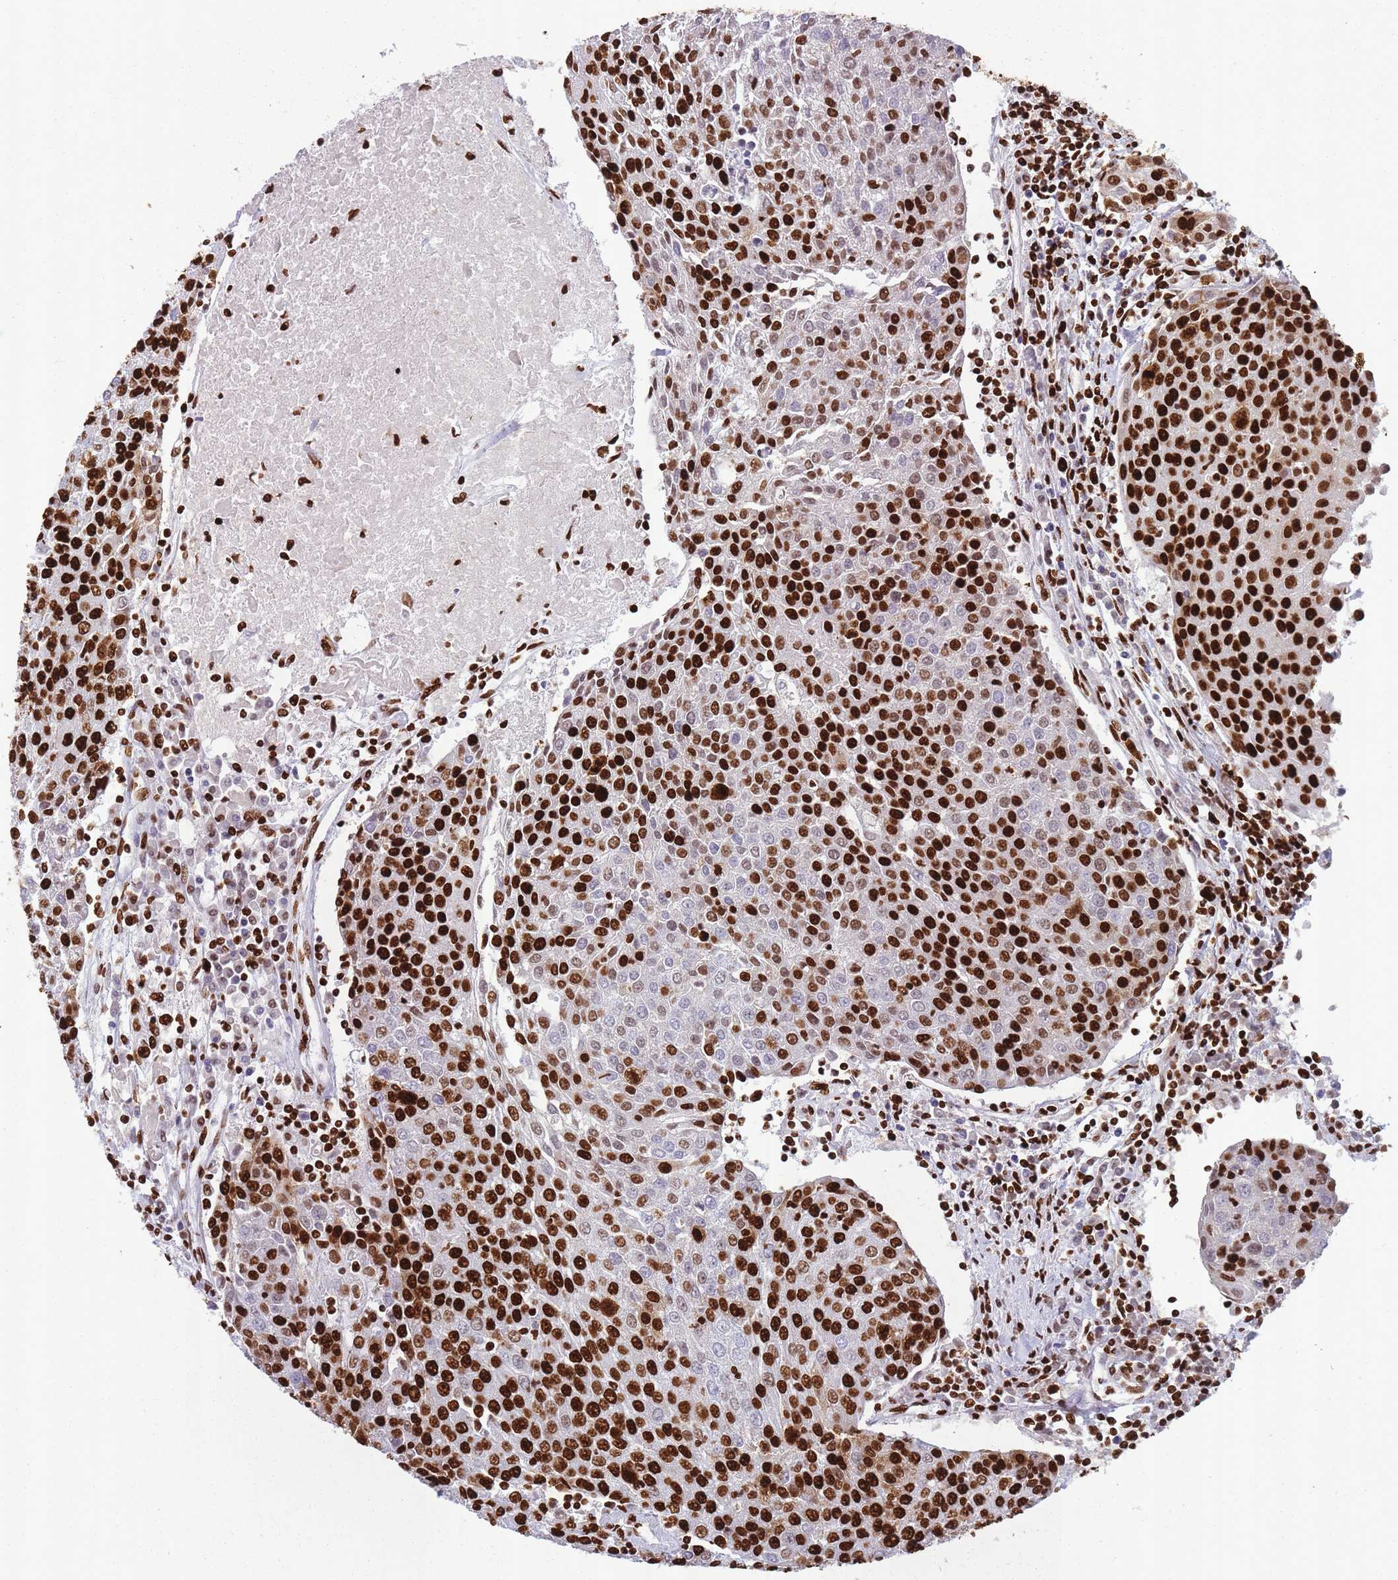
{"staining": {"intensity": "strong", "quantity": ">75%", "location": "nuclear"}, "tissue": "urothelial cancer", "cell_type": "Tumor cells", "image_type": "cancer", "snomed": [{"axis": "morphology", "description": "Urothelial carcinoma, High grade"}, {"axis": "topography", "description": "Urinary bladder"}], "caption": "This histopathology image demonstrates high-grade urothelial carcinoma stained with immunohistochemistry to label a protein in brown. The nuclear of tumor cells show strong positivity for the protein. Nuclei are counter-stained blue.", "gene": "HNRNPUL1", "patient": {"sex": "female", "age": 85}}